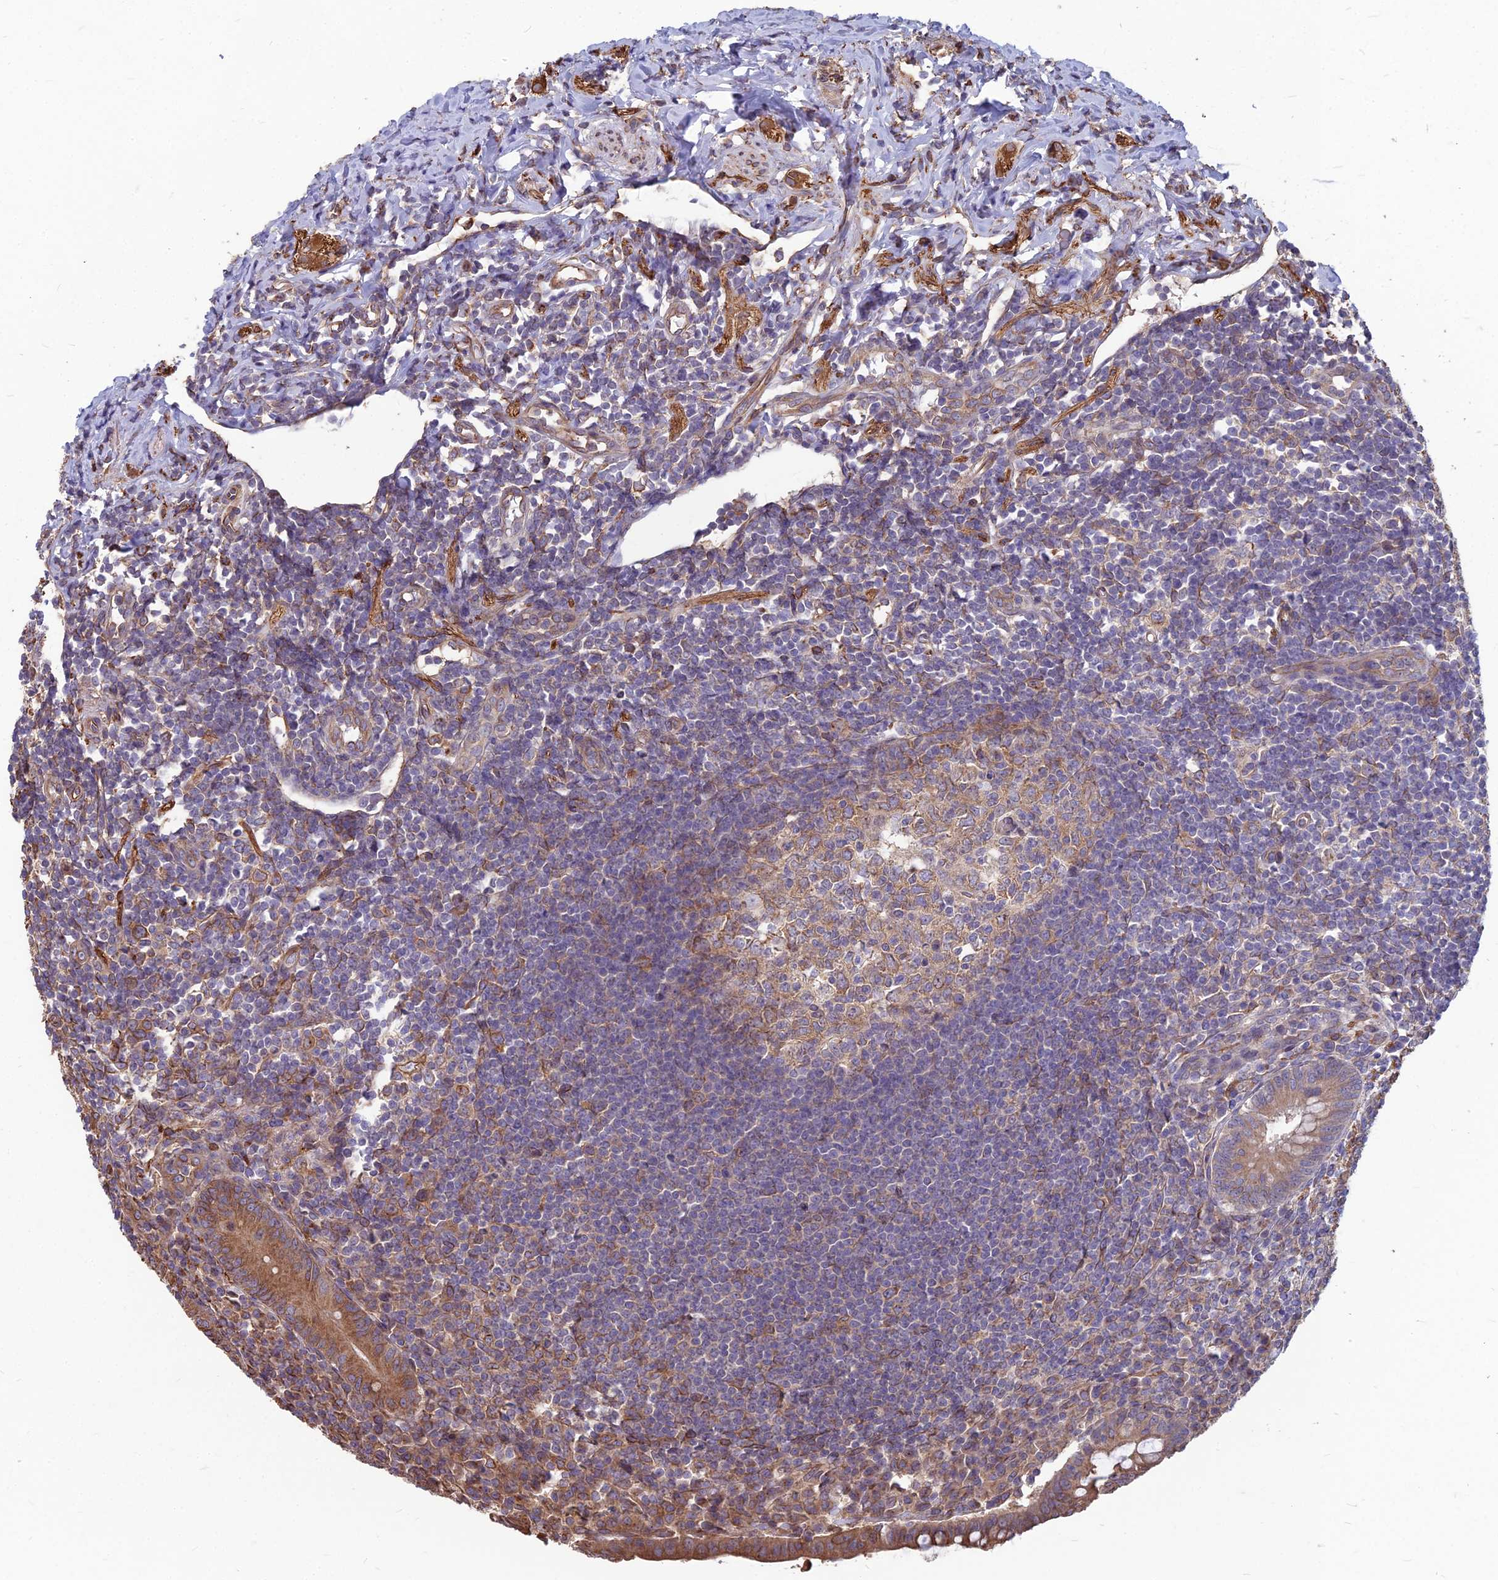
{"staining": {"intensity": "moderate", "quantity": ">75%", "location": "cytoplasmic/membranous"}, "tissue": "appendix", "cell_type": "Glandular cells", "image_type": "normal", "snomed": [{"axis": "morphology", "description": "Normal tissue, NOS"}, {"axis": "topography", "description": "Appendix"}], "caption": "Protein expression analysis of unremarkable appendix exhibits moderate cytoplasmic/membranous positivity in about >75% of glandular cells.", "gene": "LSM6", "patient": {"sex": "female", "age": 33}}